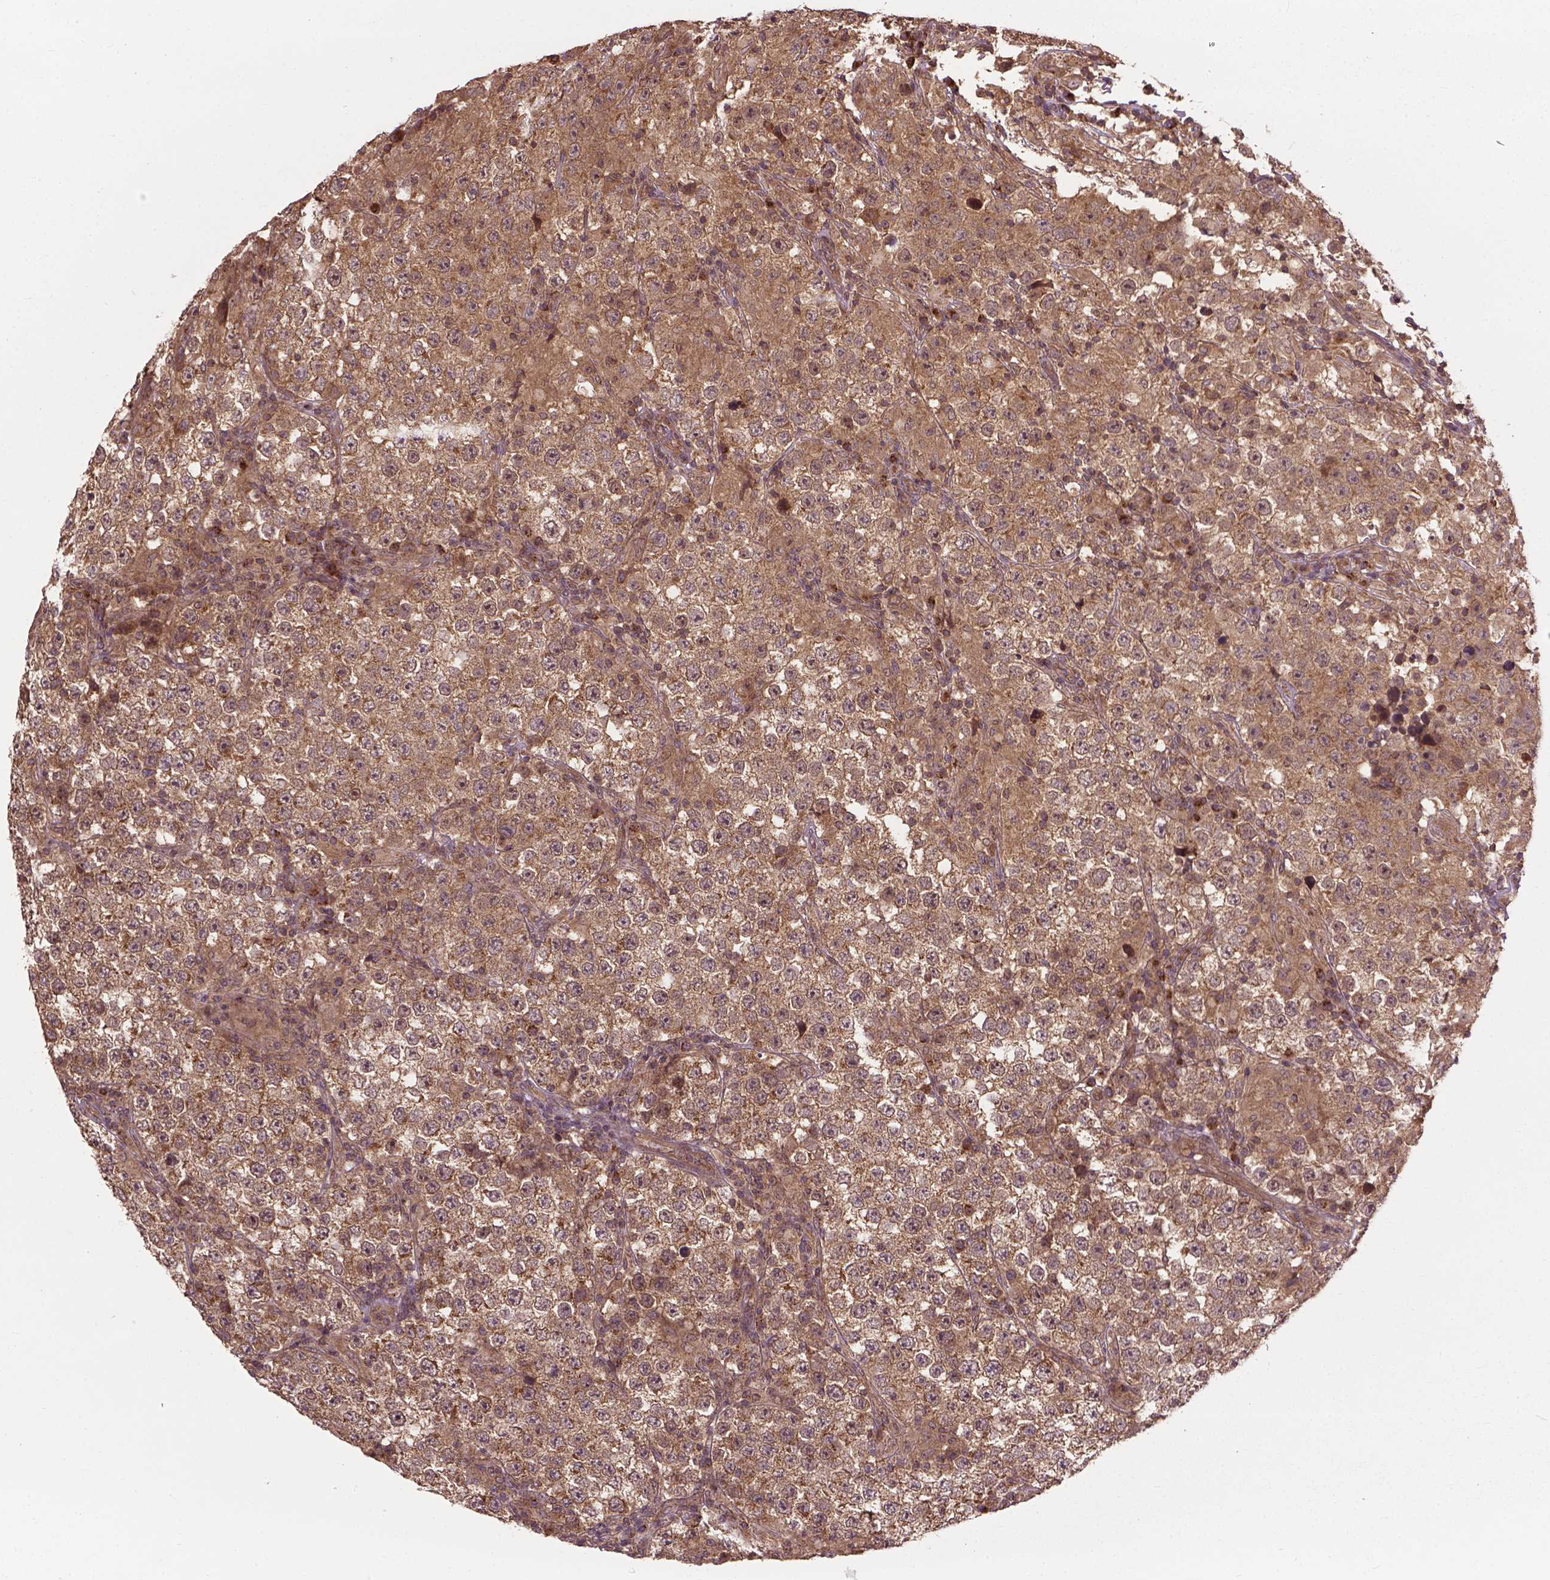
{"staining": {"intensity": "weak", "quantity": ">75%", "location": "cytoplasmic/membranous"}, "tissue": "testis cancer", "cell_type": "Tumor cells", "image_type": "cancer", "snomed": [{"axis": "morphology", "description": "Seminoma, NOS"}, {"axis": "morphology", "description": "Carcinoma, Embryonal, NOS"}, {"axis": "topography", "description": "Testis"}], "caption": "Testis cancer stained with a protein marker exhibits weak staining in tumor cells.", "gene": "PPP1CB", "patient": {"sex": "male", "age": 41}}